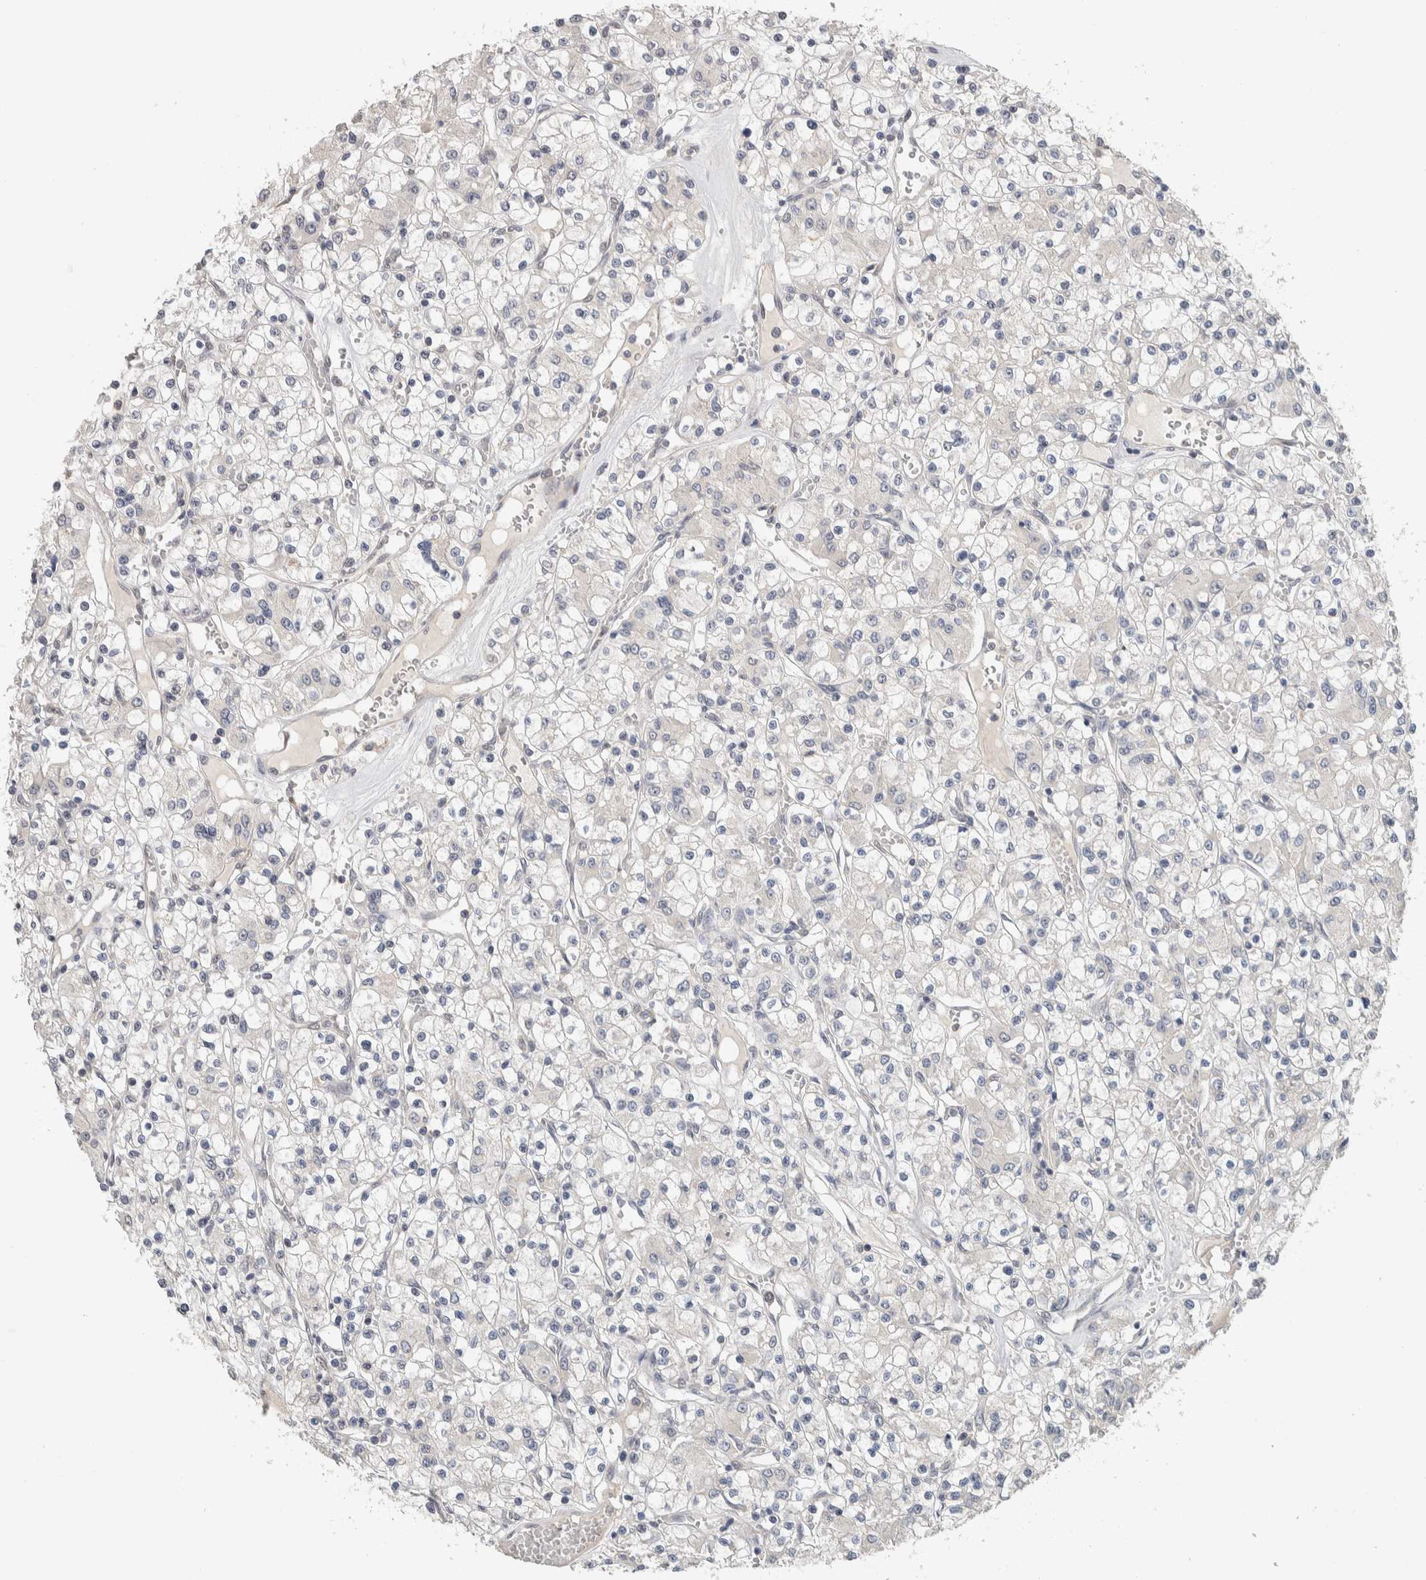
{"staining": {"intensity": "negative", "quantity": "none", "location": "none"}, "tissue": "renal cancer", "cell_type": "Tumor cells", "image_type": "cancer", "snomed": [{"axis": "morphology", "description": "Adenocarcinoma, NOS"}, {"axis": "topography", "description": "Kidney"}], "caption": "Immunohistochemistry (IHC) of human renal cancer reveals no staining in tumor cells.", "gene": "CYSRT1", "patient": {"sex": "female", "age": 59}}